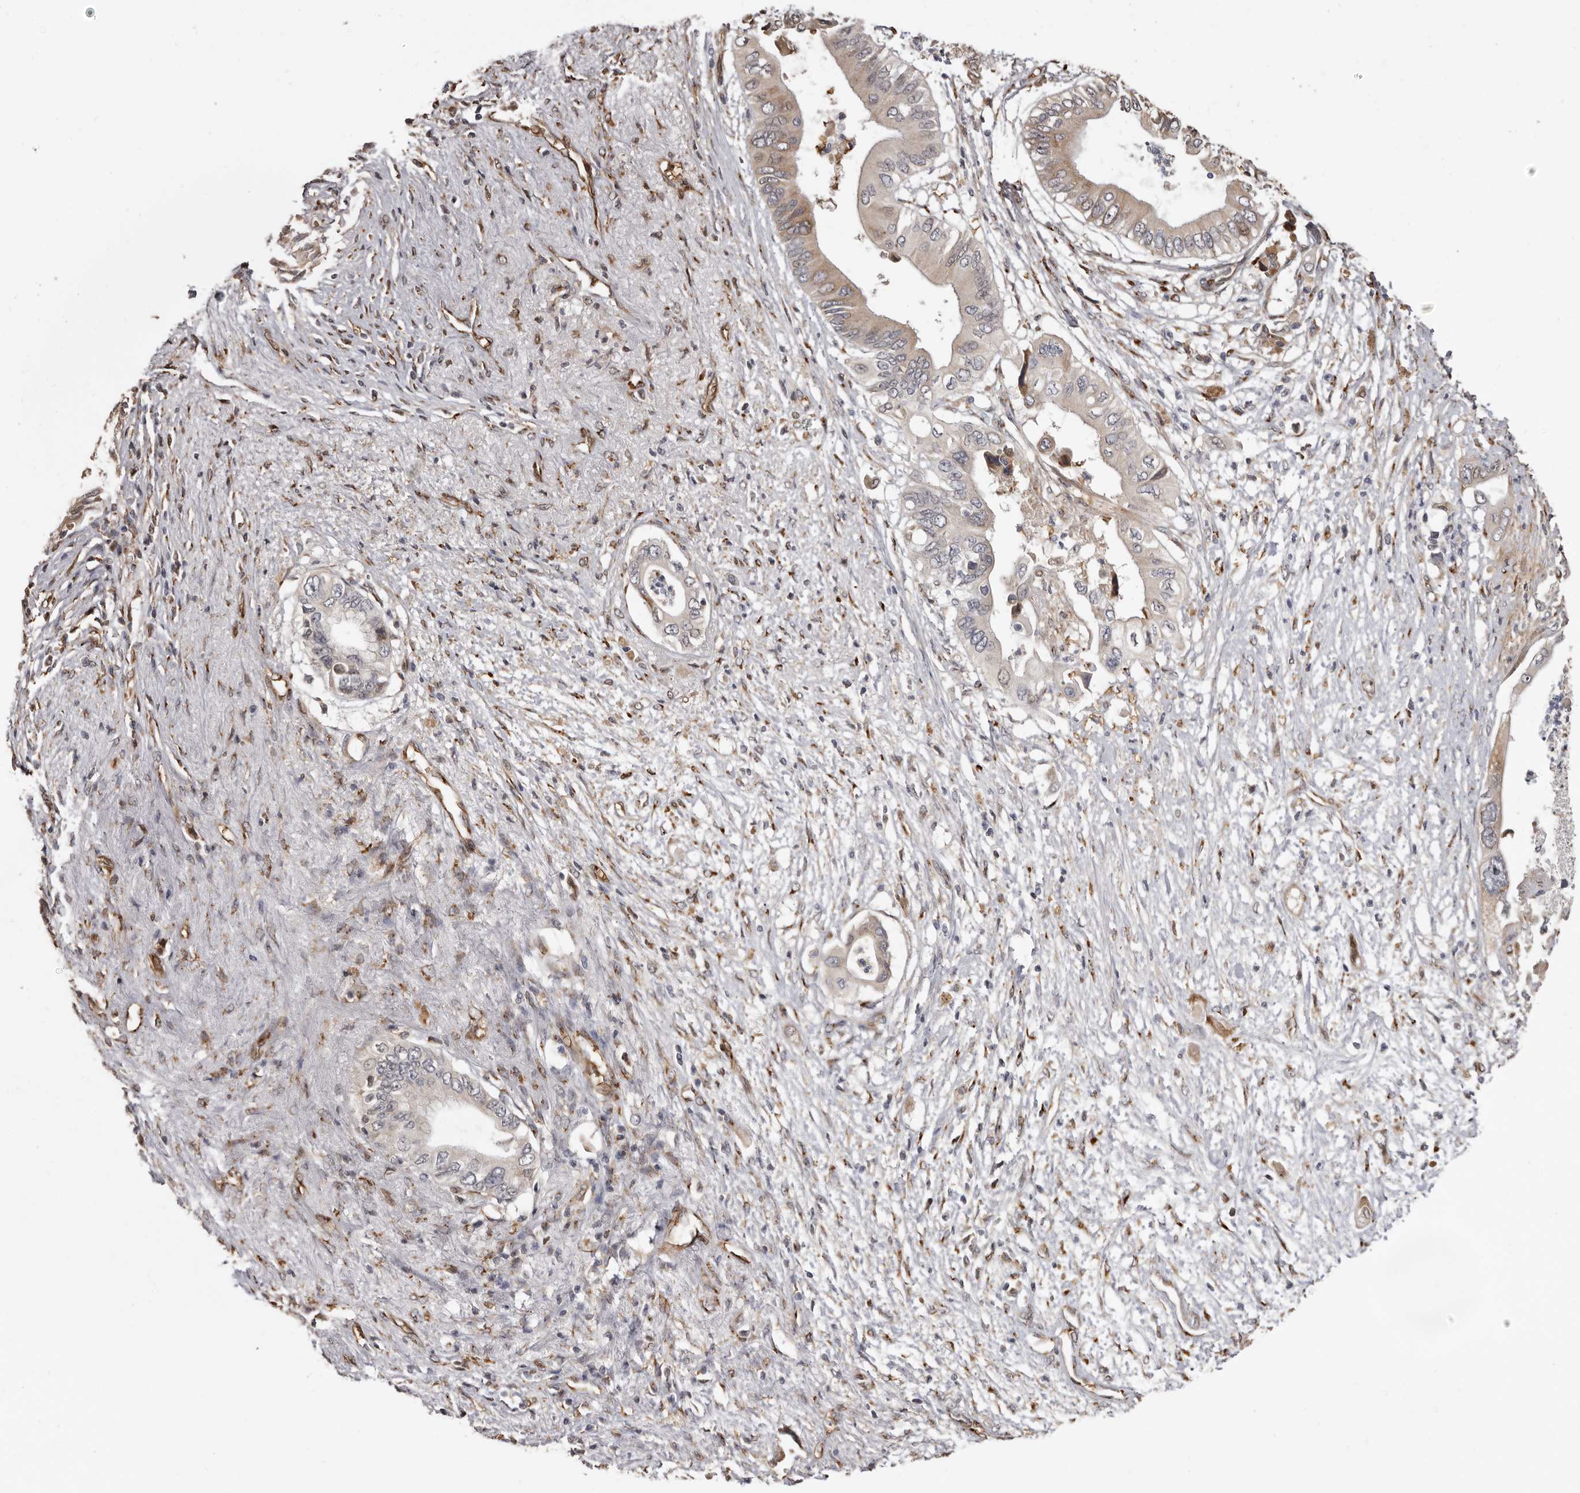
{"staining": {"intensity": "moderate", "quantity": "25%-75%", "location": "cytoplasmic/membranous"}, "tissue": "pancreatic cancer", "cell_type": "Tumor cells", "image_type": "cancer", "snomed": [{"axis": "morphology", "description": "Adenocarcinoma, NOS"}, {"axis": "topography", "description": "Pancreas"}], "caption": "Immunohistochemistry histopathology image of pancreatic cancer (adenocarcinoma) stained for a protein (brown), which shows medium levels of moderate cytoplasmic/membranous staining in about 25%-75% of tumor cells.", "gene": "ENTREP1", "patient": {"sex": "male", "age": 66}}